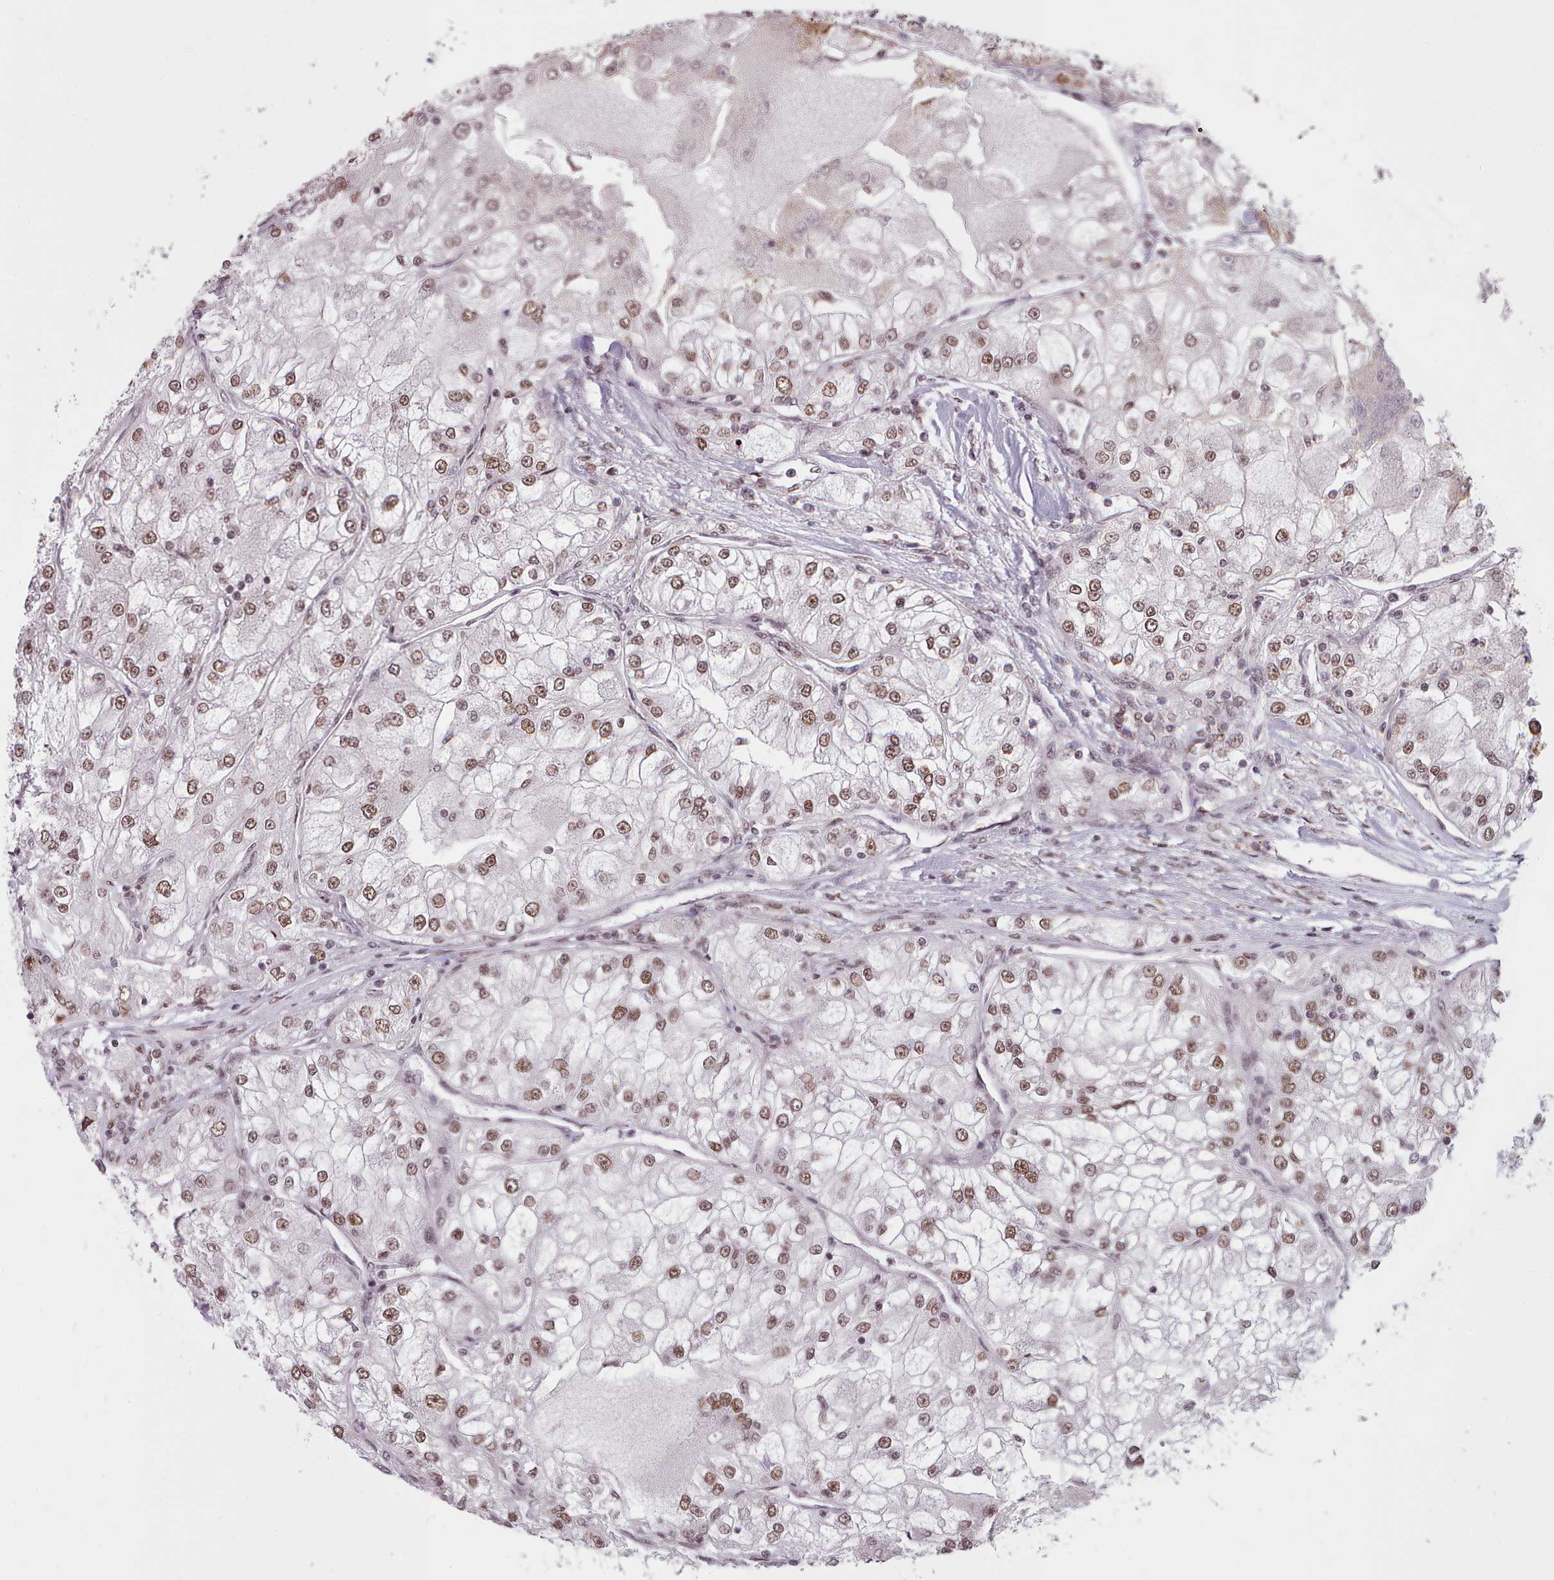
{"staining": {"intensity": "moderate", "quantity": ">75%", "location": "nuclear"}, "tissue": "renal cancer", "cell_type": "Tumor cells", "image_type": "cancer", "snomed": [{"axis": "morphology", "description": "Adenocarcinoma, NOS"}, {"axis": "topography", "description": "Kidney"}], "caption": "IHC (DAB (3,3'-diaminobenzidine)) staining of human renal adenocarcinoma displays moderate nuclear protein positivity in approximately >75% of tumor cells.", "gene": "SRRM1", "patient": {"sex": "female", "age": 72}}